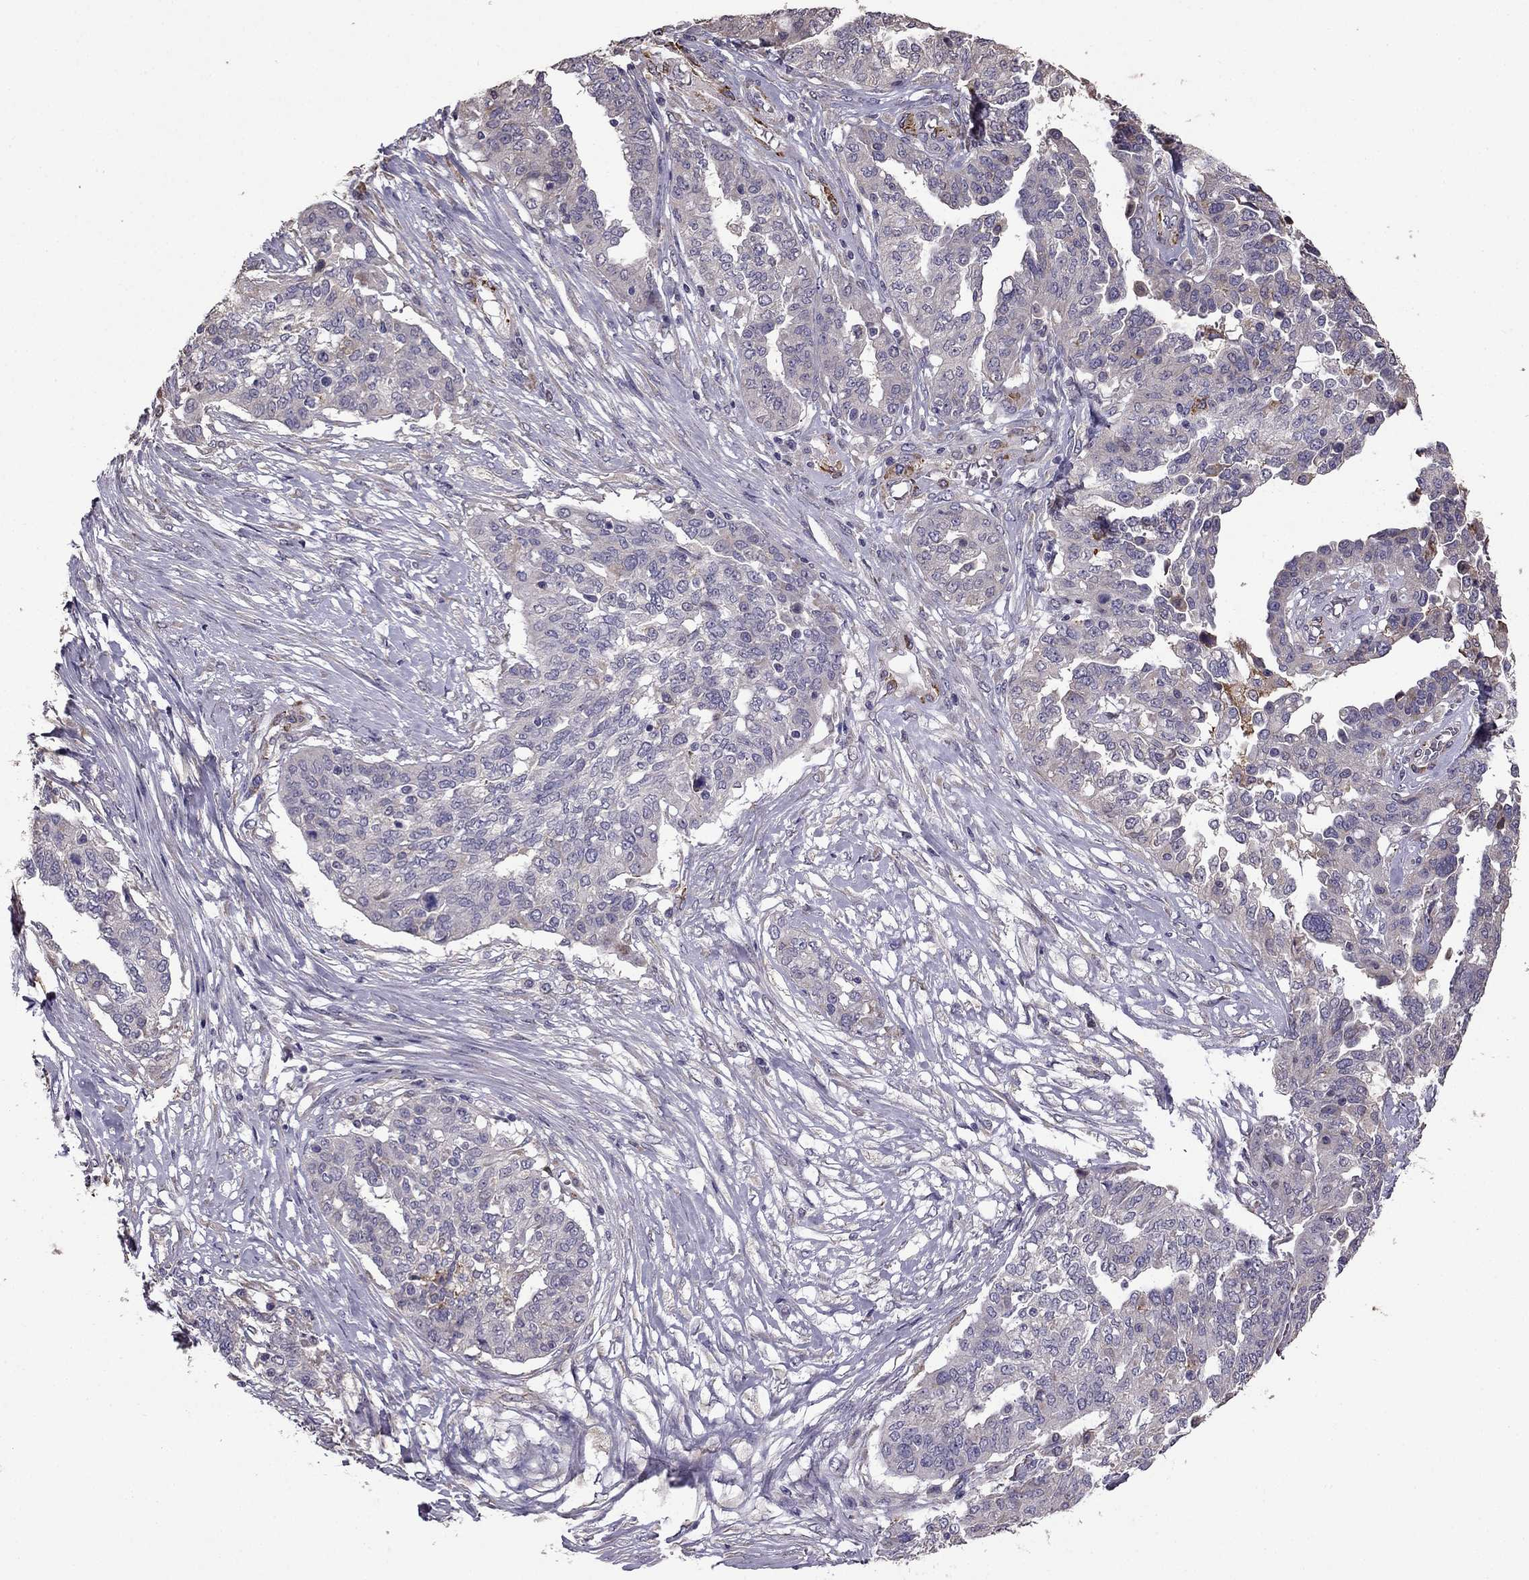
{"staining": {"intensity": "weak", "quantity": "<25%", "location": "cytoplasmic/membranous"}, "tissue": "ovarian cancer", "cell_type": "Tumor cells", "image_type": "cancer", "snomed": [{"axis": "morphology", "description": "Cystadenocarcinoma, serous, NOS"}, {"axis": "topography", "description": "Ovary"}], "caption": "Photomicrograph shows no protein expression in tumor cells of ovarian cancer (serous cystadenocarcinoma) tissue.", "gene": "CDH9", "patient": {"sex": "female", "age": 67}}